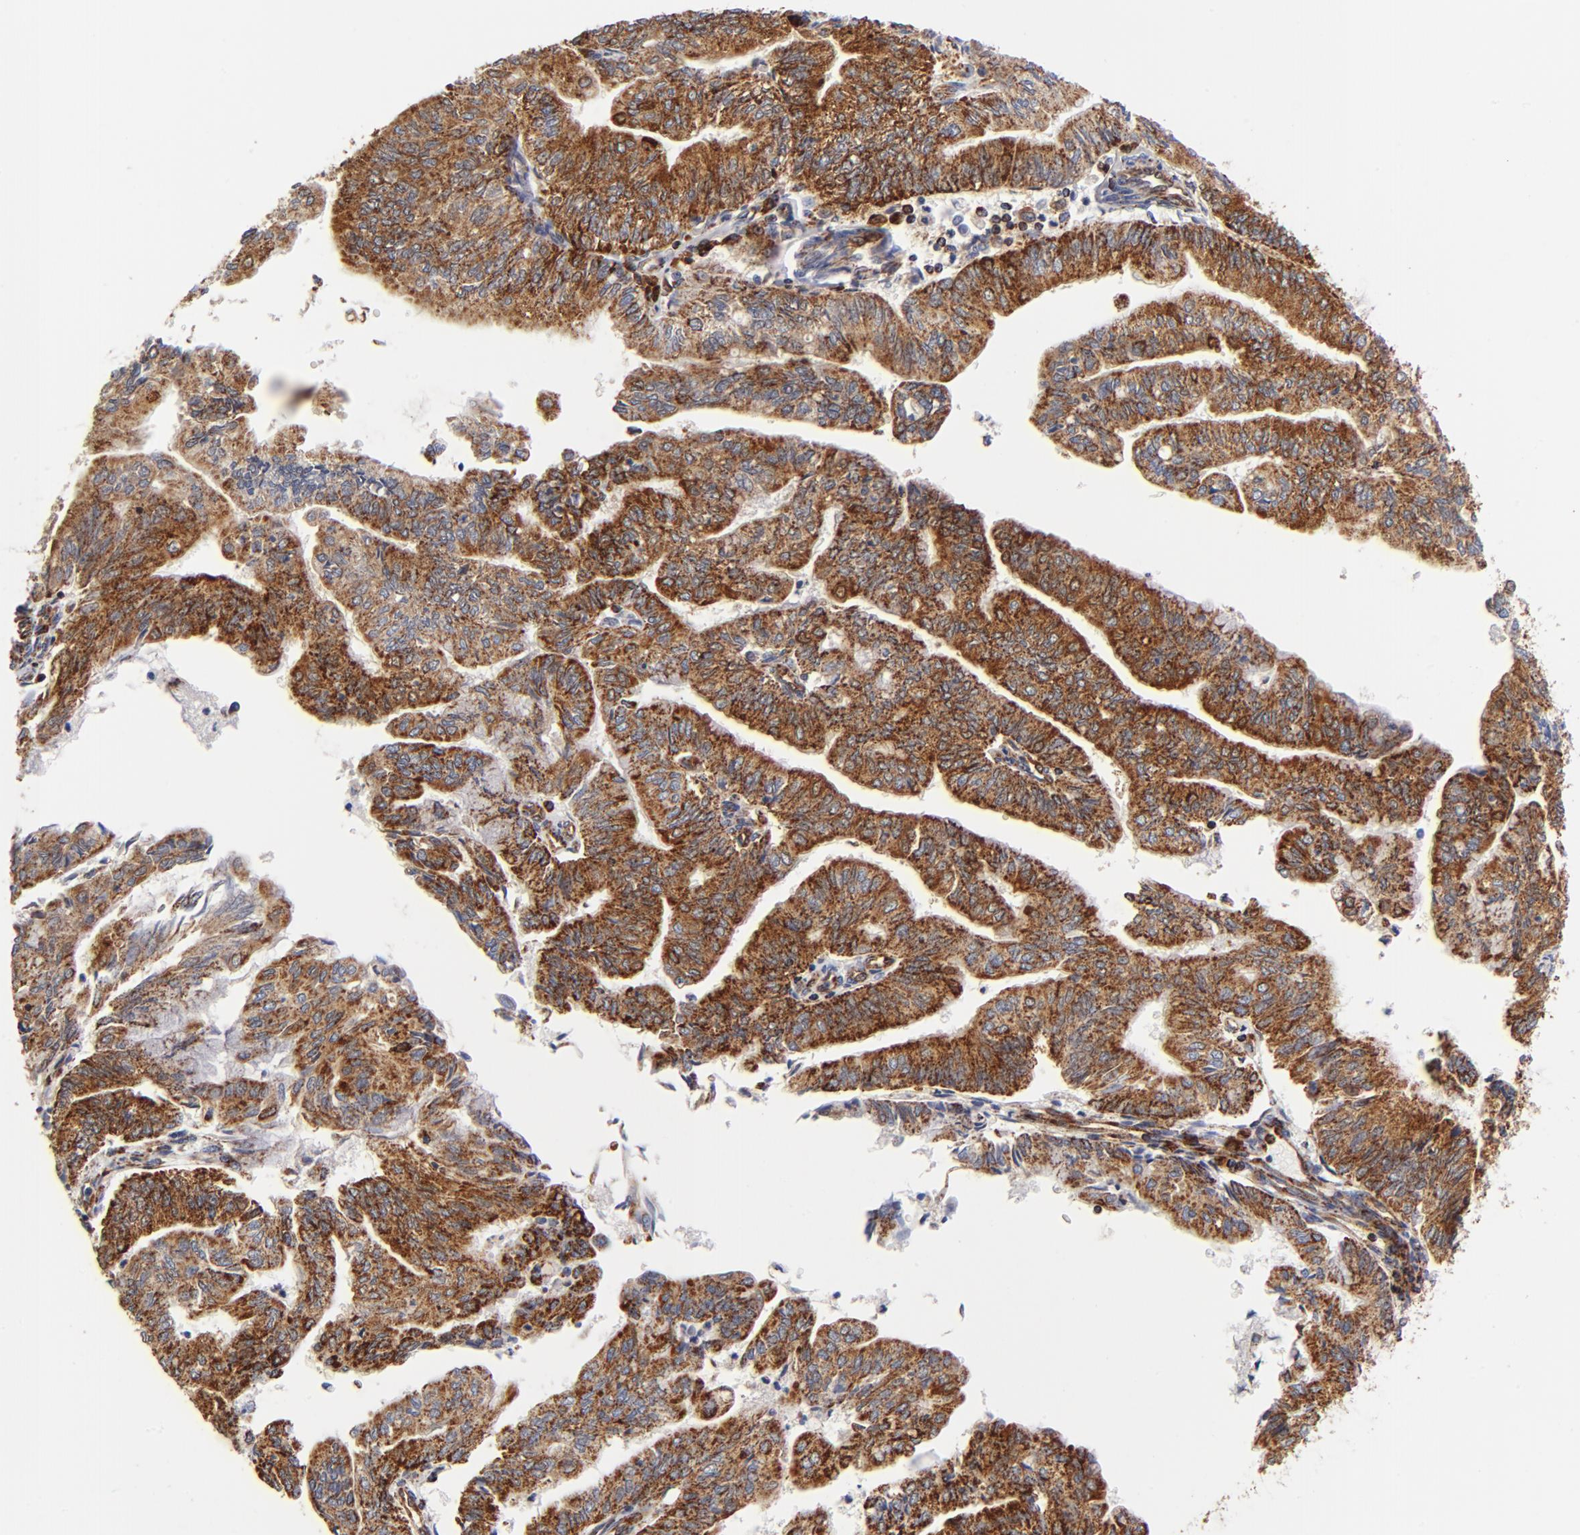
{"staining": {"intensity": "strong", "quantity": ">75%", "location": "cytoplasmic/membranous"}, "tissue": "endometrial cancer", "cell_type": "Tumor cells", "image_type": "cancer", "snomed": [{"axis": "morphology", "description": "Adenocarcinoma, NOS"}, {"axis": "topography", "description": "Endometrium"}], "caption": "The image reveals immunohistochemical staining of adenocarcinoma (endometrial). There is strong cytoplasmic/membranous positivity is appreciated in approximately >75% of tumor cells. The staining was performed using DAB (3,3'-diaminobenzidine) to visualize the protein expression in brown, while the nuclei were stained in blue with hematoxylin (Magnification: 20x).", "gene": "ECHS1", "patient": {"sex": "female", "age": 59}}